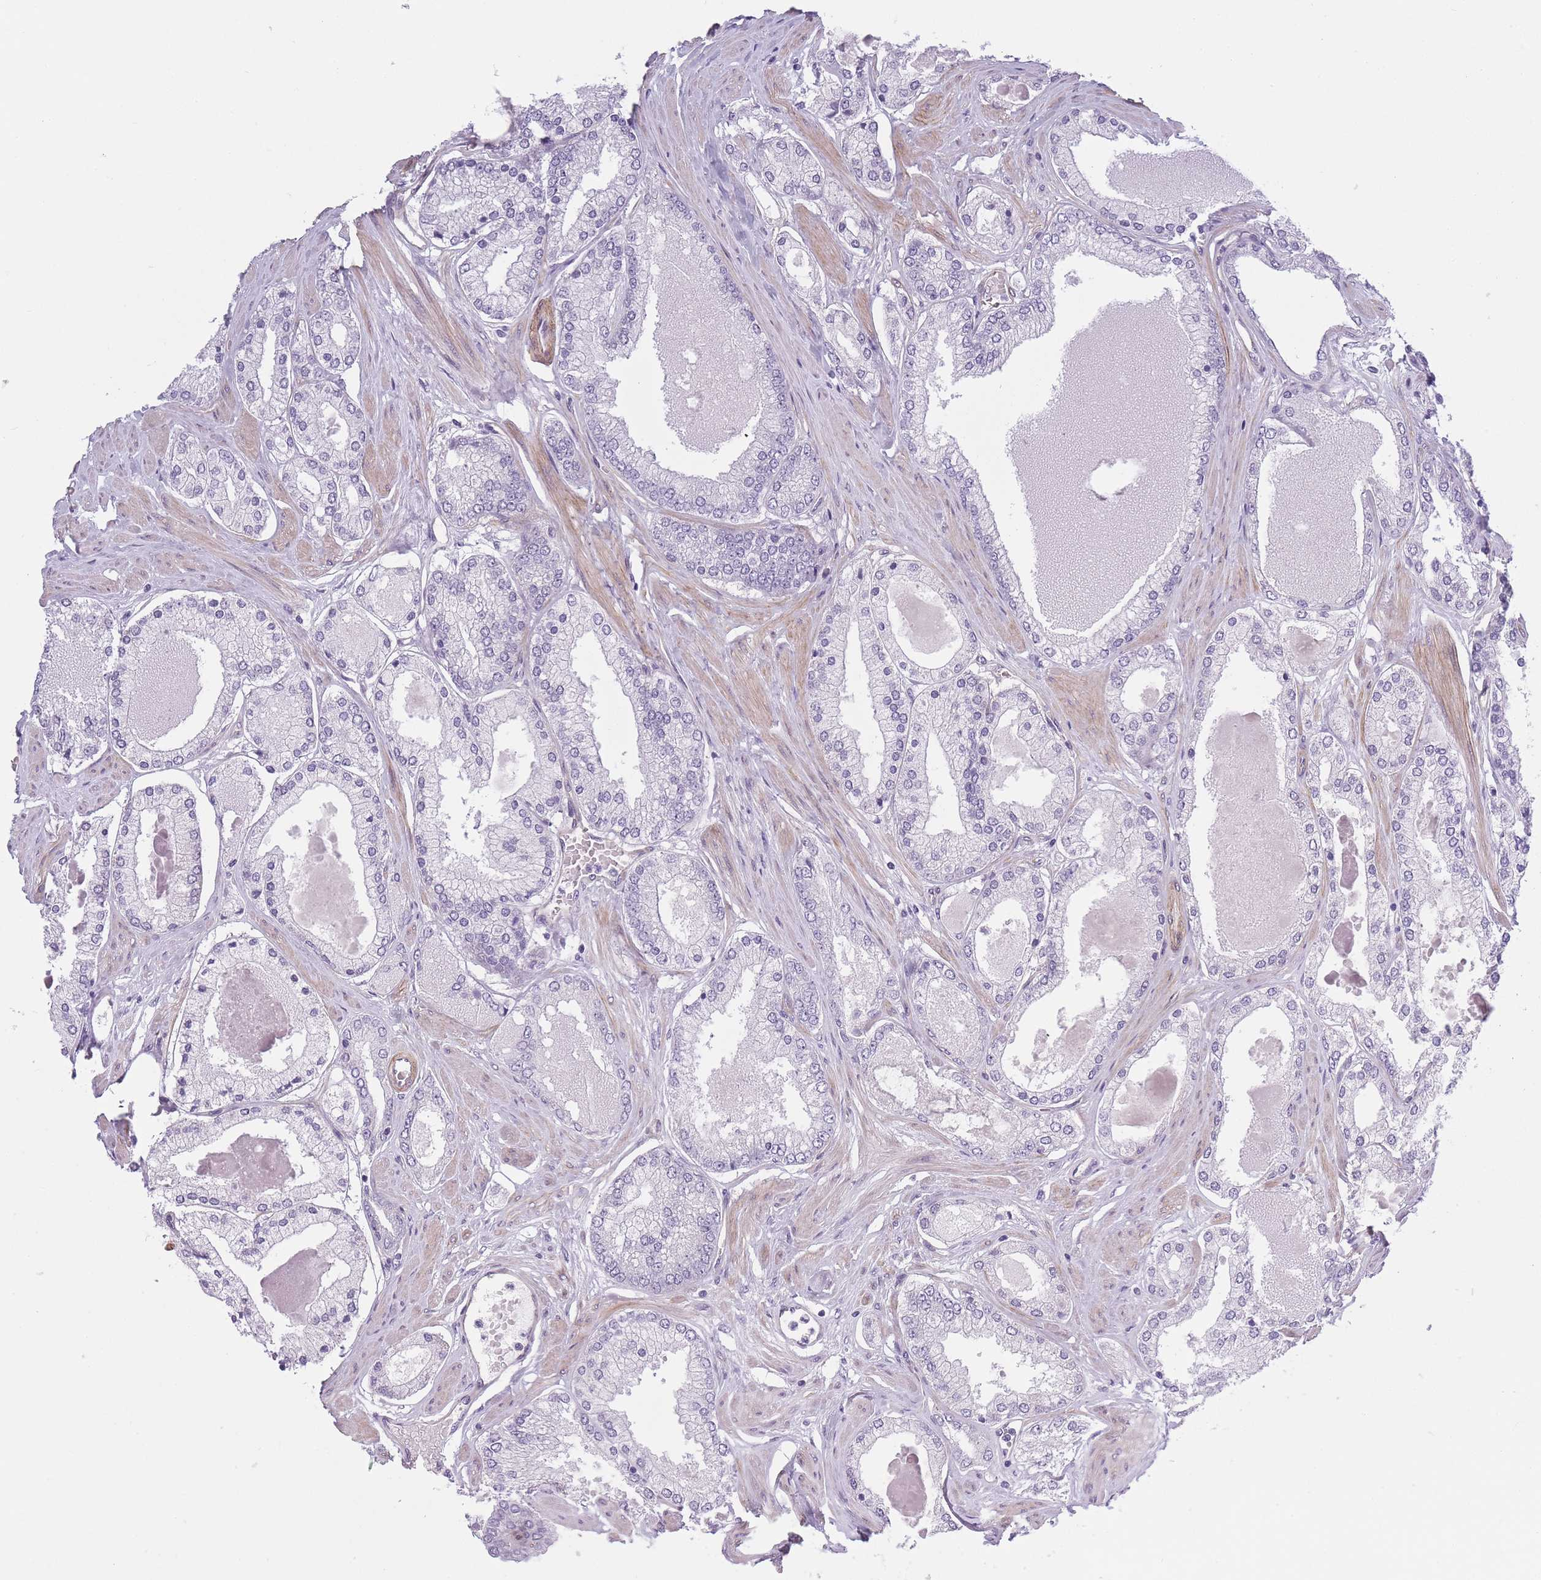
{"staining": {"intensity": "negative", "quantity": "none", "location": "none"}, "tissue": "prostate cancer", "cell_type": "Tumor cells", "image_type": "cancer", "snomed": [{"axis": "morphology", "description": "Adenocarcinoma, Low grade"}, {"axis": "topography", "description": "Prostate"}], "caption": "The immunohistochemistry (IHC) photomicrograph has no significant staining in tumor cells of prostate cancer (adenocarcinoma (low-grade)) tissue.", "gene": "OR6B3", "patient": {"sex": "male", "age": 42}}